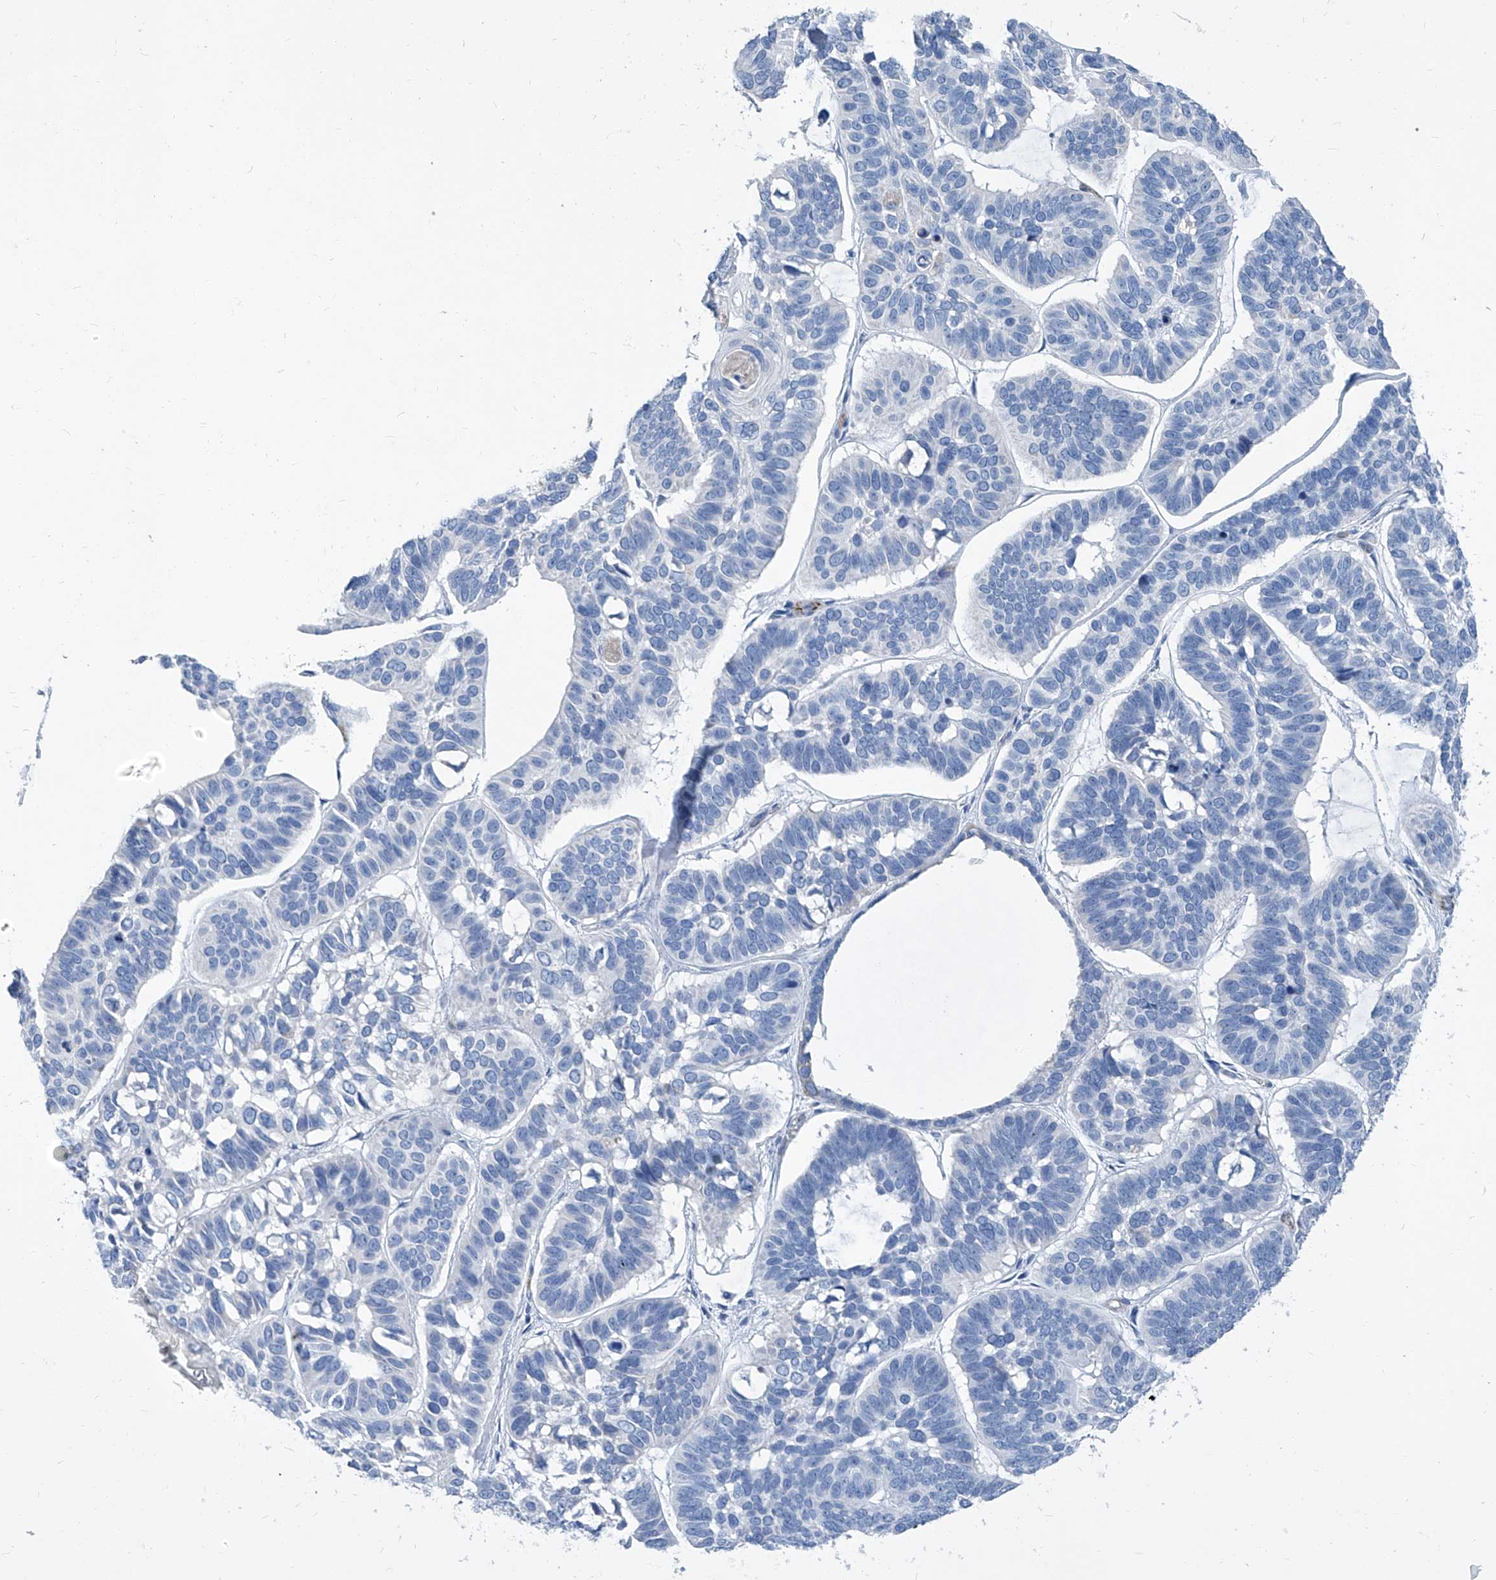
{"staining": {"intensity": "negative", "quantity": "none", "location": "none"}, "tissue": "skin cancer", "cell_type": "Tumor cells", "image_type": "cancer", "snomed": [{"axis": "morphology", "description": "Basal cell carcinoma"}, {"axis": "topography", "description": "Skin"}], "caption": "Skin basal cell carcinoma was stained to show a protein in brown. There is no significant positivity in tumor cells.", "gene": "MTARC1", "patient": {"sex": "male", "age": 62}}